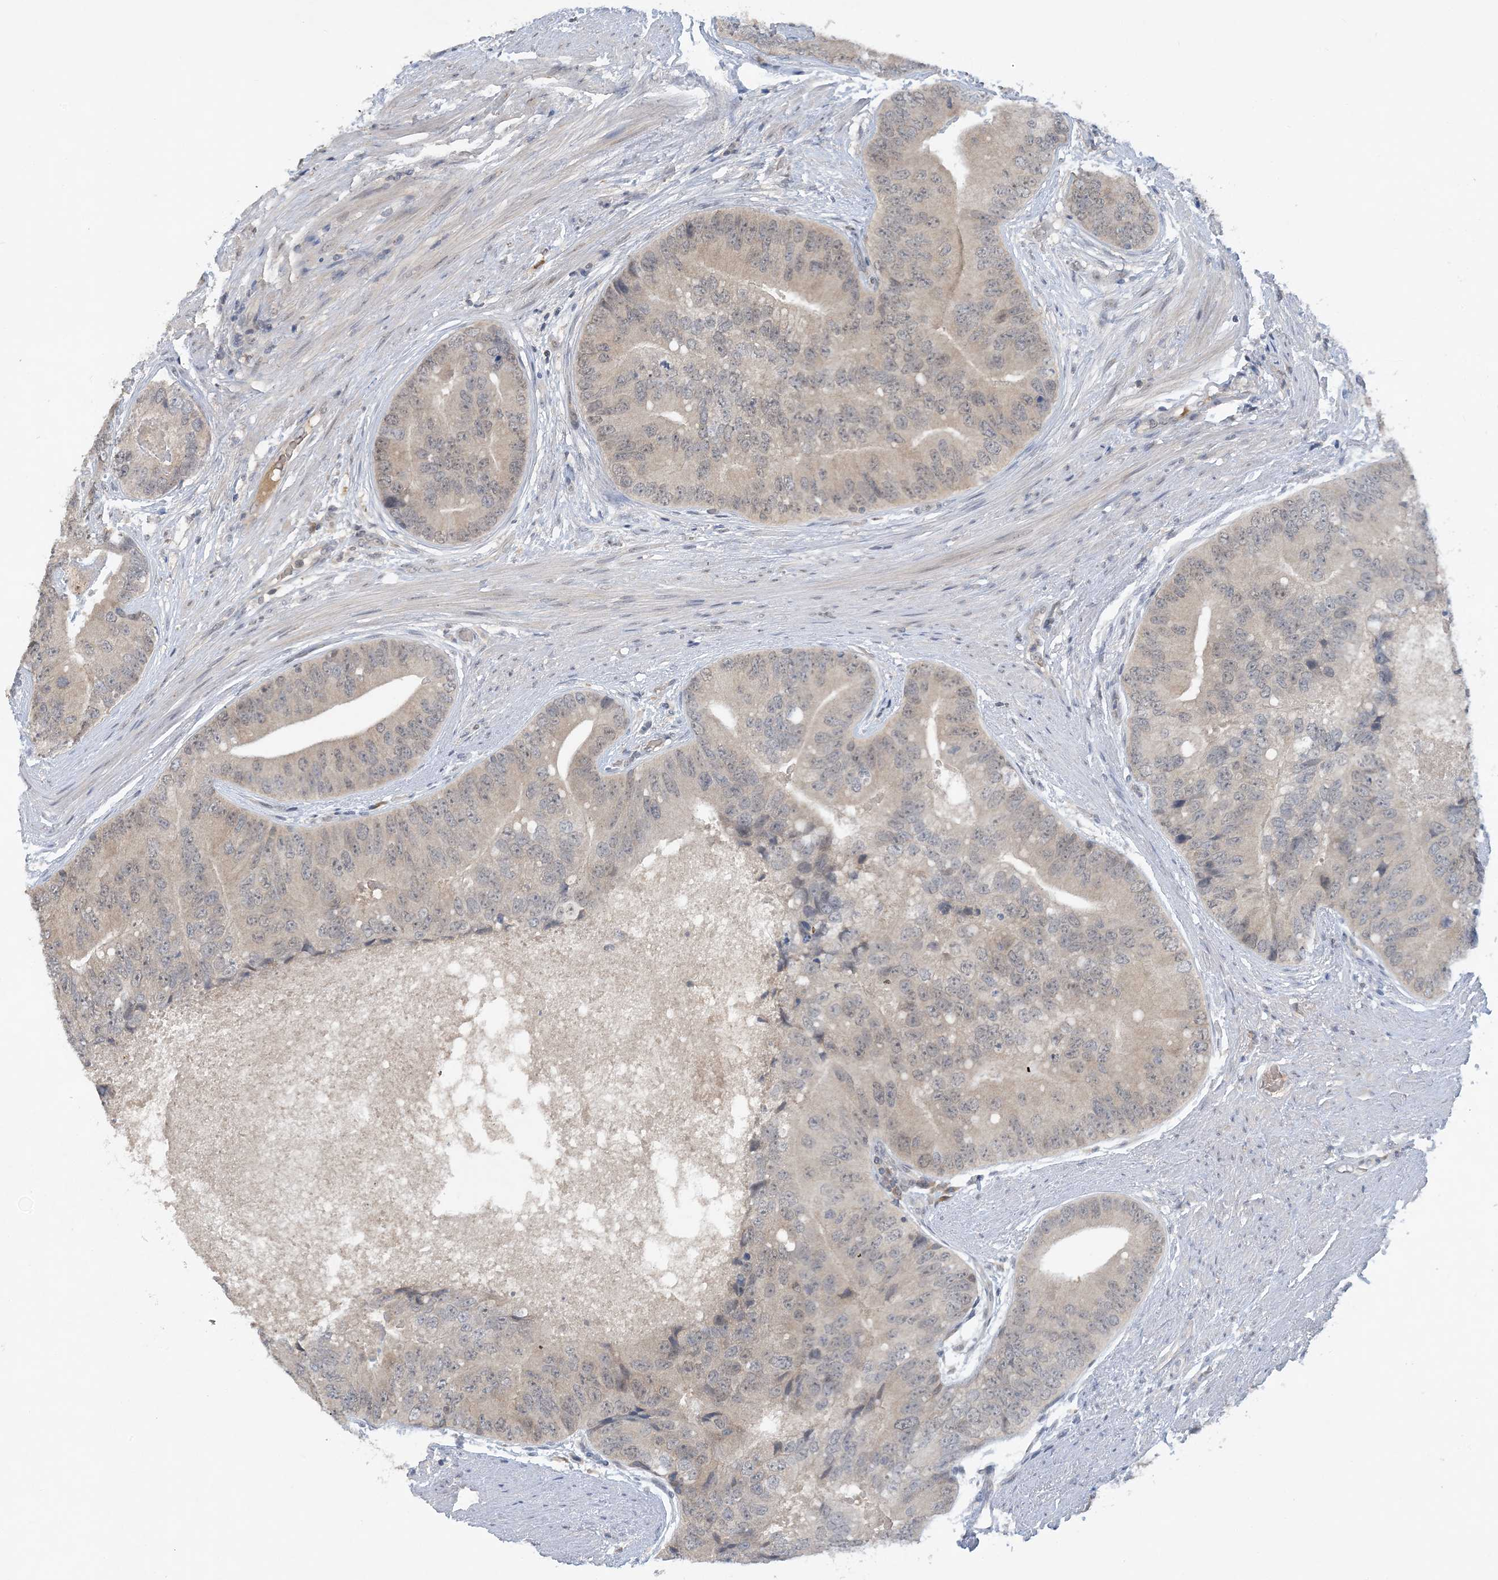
{"staining": {"intensity": "weak", "quantity": "<25%", "location": "nuclear"}, "tissue": "prostate cancer", "cell_type": "Tumor cells", "image_type": "cancer", "snomed": [{"axis": "morphology", "description": "Adenocarcinoma, High grade"}, {"axis": "topography", "description": "Prostate"}], "caption": "Histopathology image shows no protein staining in tumor cells of prostate high-grade adenocarcinoma tissue.", "gene": "UBE2E1", "patient": {"sex": "male", "age": 70}}